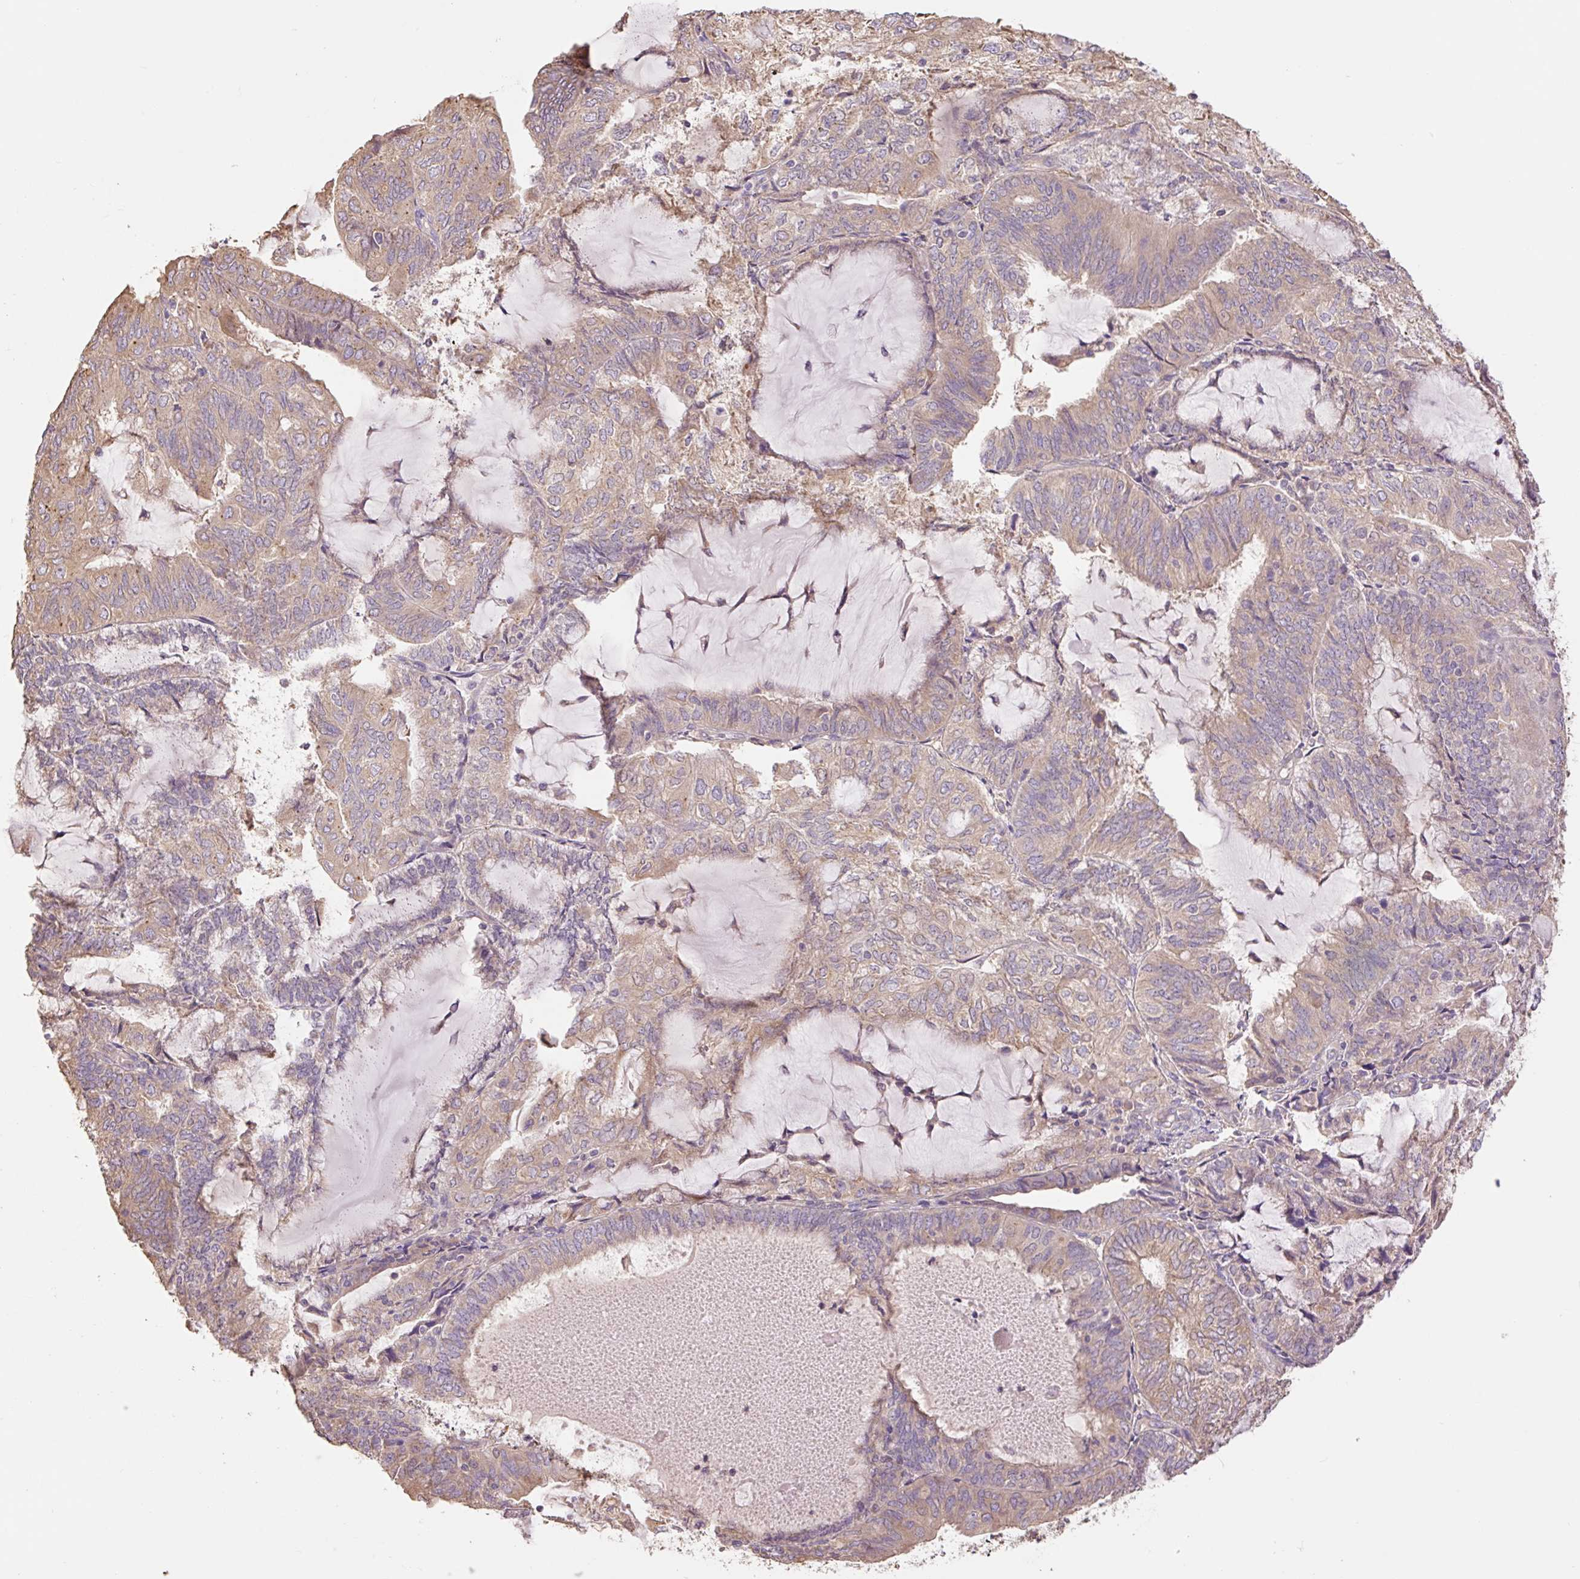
{"staining": {"intensity": "moderate", "quantity": ">75%", "location": "cytoplasmic/membranous"}, "tissue": "endometrial cancer", "cell_type": "Tumor cells", "image_type": "cancer", "snomed": [{"axis": "morphology", "description": "Adenocarcinoma, NOS"}, {"axis": "topography", "description": "Endometrium"}], "caption": "Immunohistochemical staining of endometrial cancer (adenocarcinoma) displays medium levels of moderate cytoplasmic/membranous protein expression in about >75% of tumor cells.", "gene": "DESI1", "patient": {"sex": "female", "age": 81}}